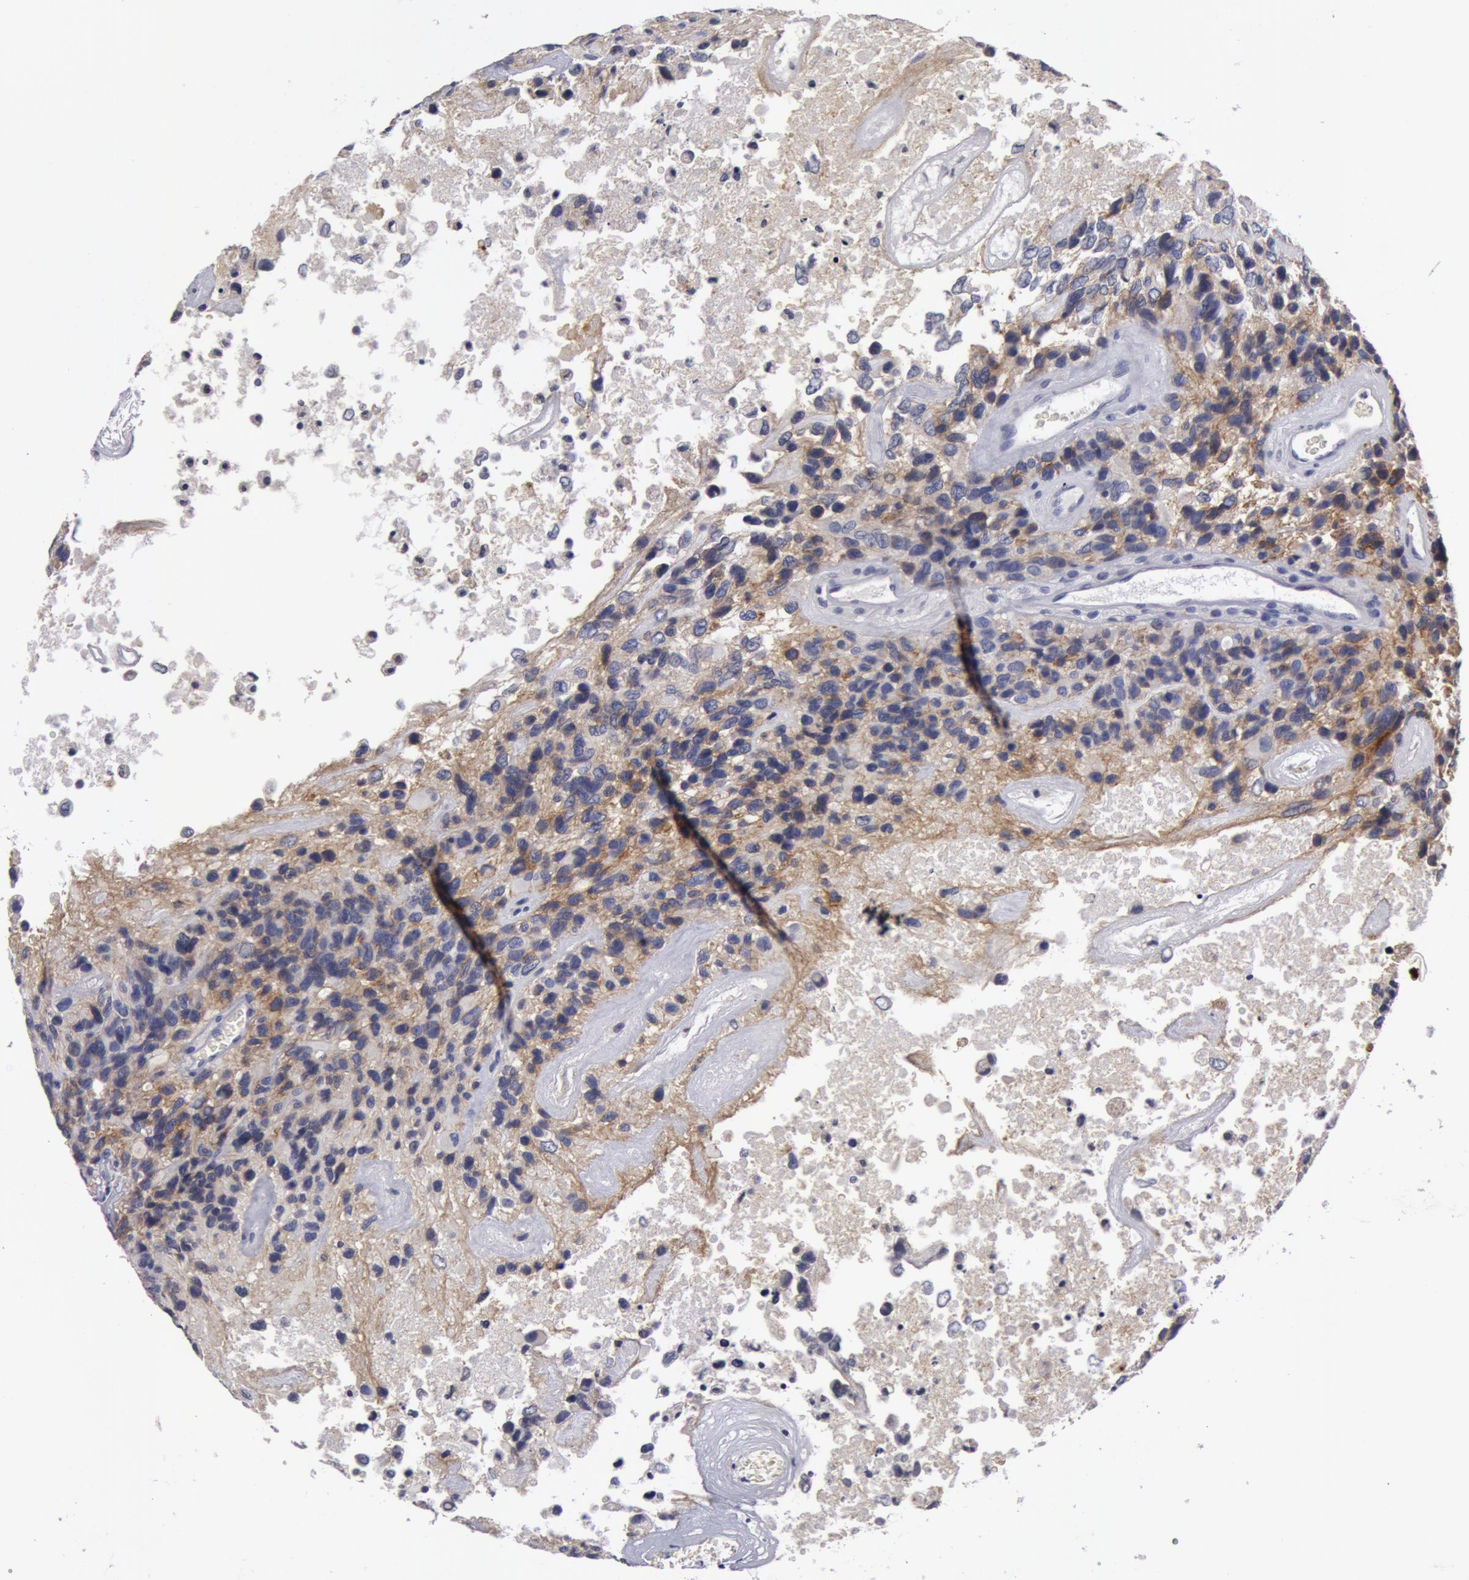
{"staining": {"intensity": "moderate", "quantity": "25%-75%", "location": "cytoplasmic/membranous"}, "tissue": "glioma", "cell_type": "Tumor cells", "image_type": "cancer", "snomed": [{"axis": "morphology", "description": "Glioma, malignant, High grade"}, {"axis": "topography", "description": "Brain"}], "caption": "Immunohistochemistry (IHC) staining of glioma, which shows medium levels of moderate cytoplasmic/membranous positivity in approximately 25%-75% of tumor cells indicating moderate cytoplasmic/membranous protein positivity. The staining was performed using DAB (brown) for protein detection and nuclei were counterstained in hematoxylin (blue).", "gene": "NLGN4X", "patient": {"sex": "male", "age": 77}}